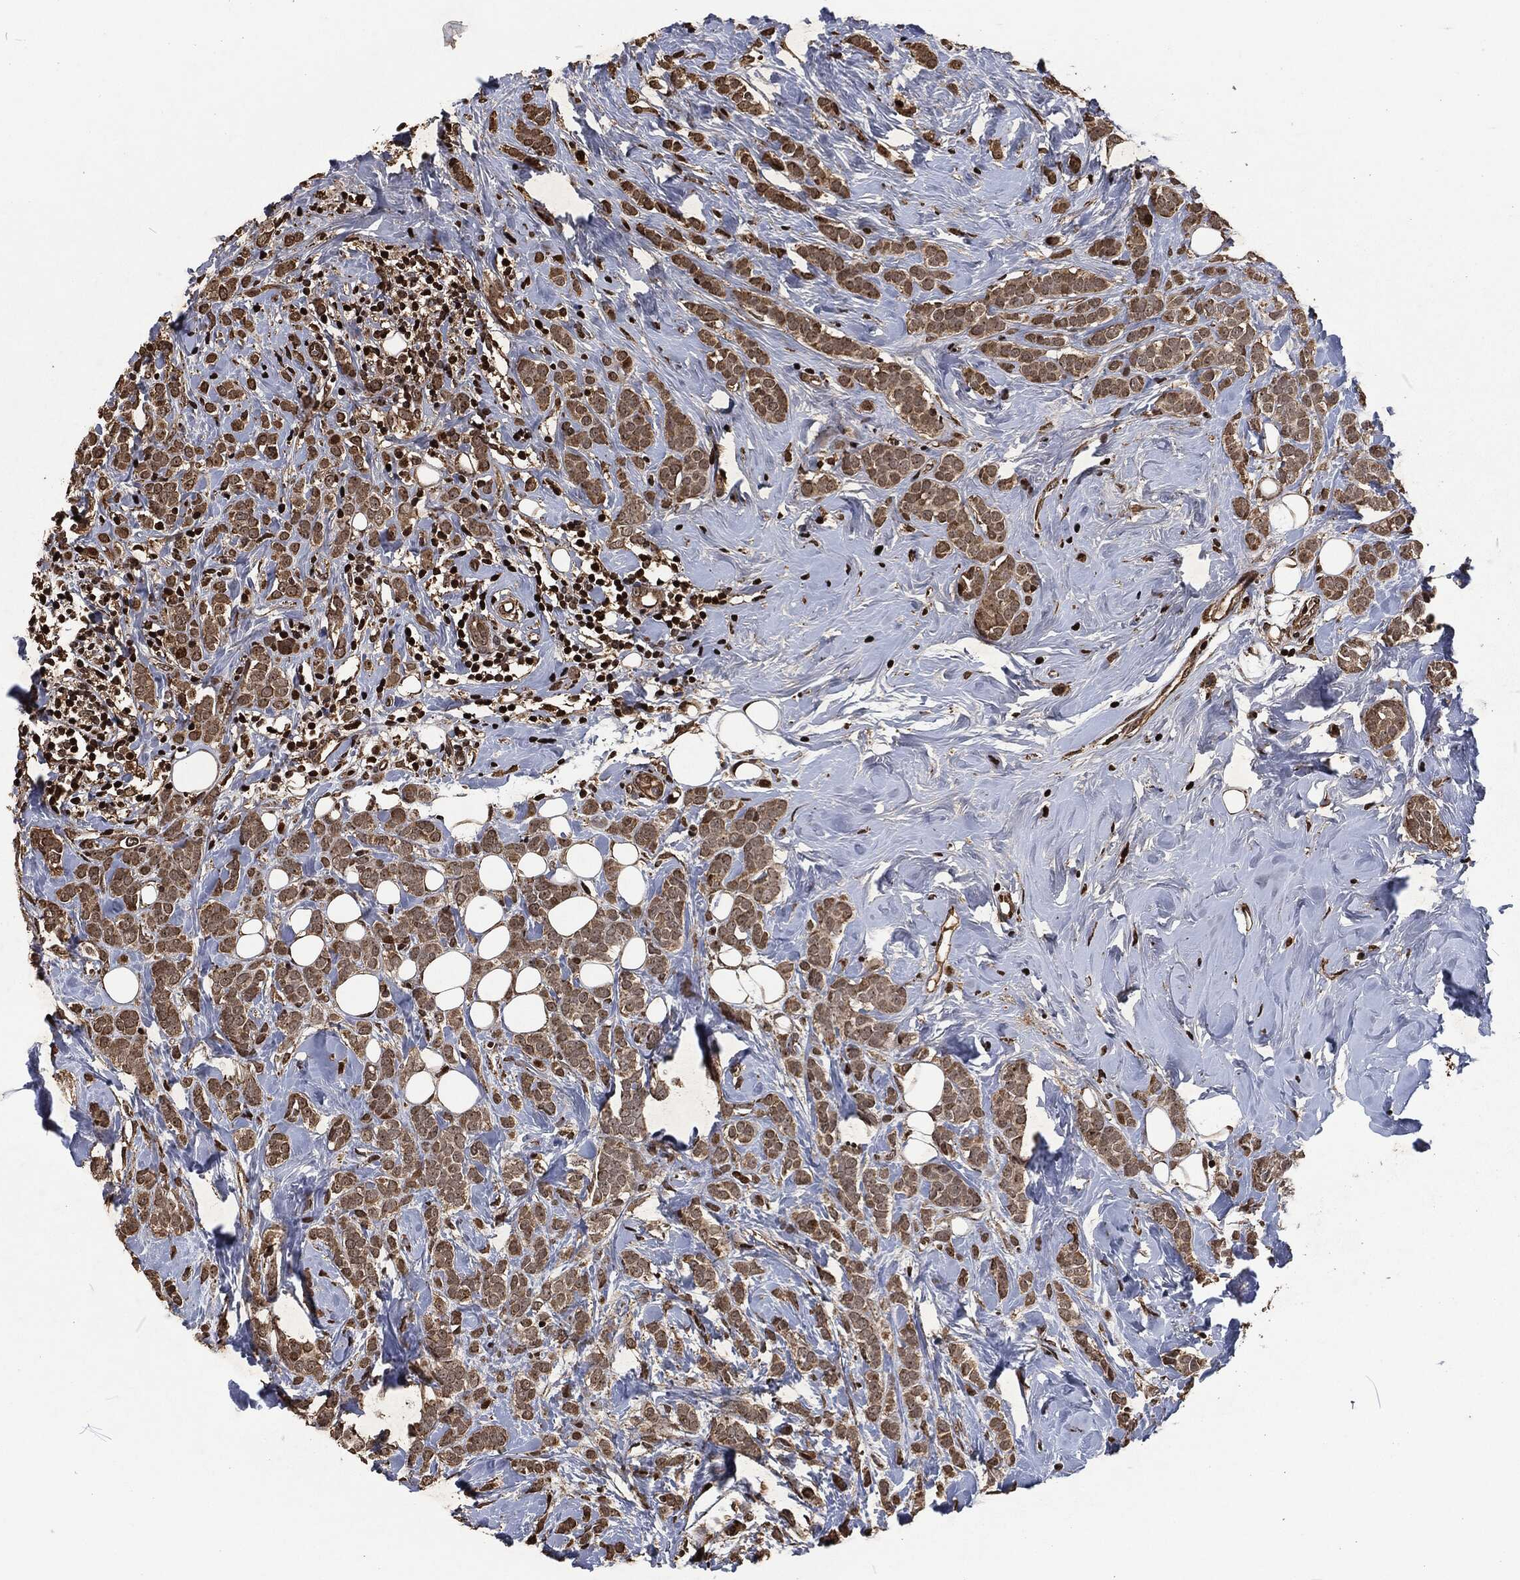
{"staining": {"intensity": "moderate", "quantity": "<25%", "location": "cytoplasmic/membranous"}, "tissue": "breast cancer", "cell_type": "Tumor cells", "image_type": "cancer", "snomed": [{"axis": "morphology", "description": "Lobular carcinoma"}, {"axis": "topography", "description": "Breast"}], "caption": "Immunohistochemistry (IHC) of lobular carcinoma (breast) demonstrates low levels of moderate cytoplasmic/membranous positivity in approximately <25% of tumor cells.", "gene": "SNAI1", "patient": {"sex": "female", "age": 49}}